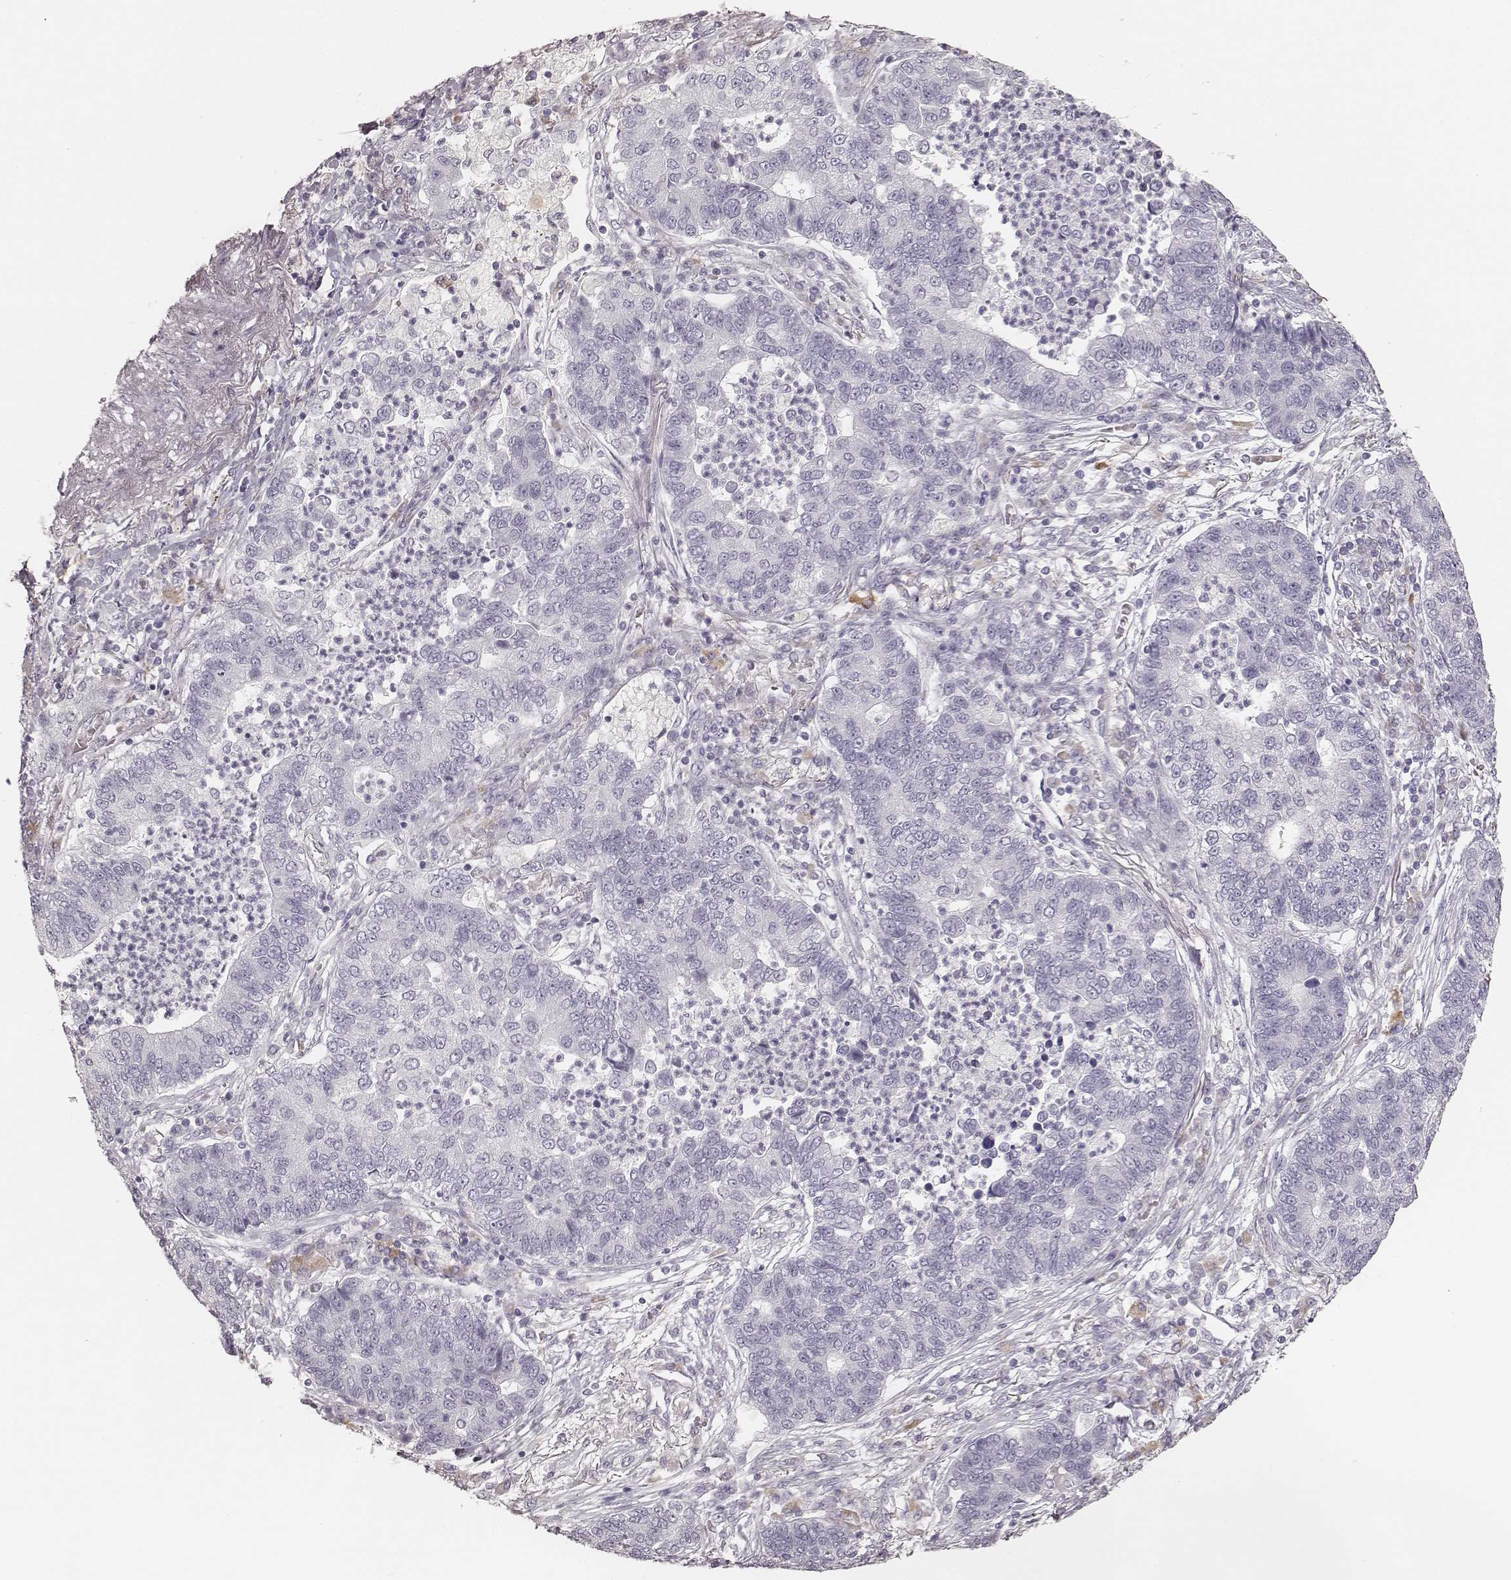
{"staining": {"intensity": "negative", "quantity": "none", "location": "none"}, "tissue": "lung cancer", "cell_type": "Tumor cells", "image_type": "cancer", "snomed": [{"axis": "morphology", "description": "Adenocarcinoma, NOS"}, {"axis": "topography", "description": "Lung"}], "caption": "DAB (3,3'-diaminobenzidine) immunohistochemical staining of lung cancer (adenocarcinoma) exhibits no significant staining in tumor cells.", "gene": "KRT82", "patient": {"sex": "female", "age": 57}}